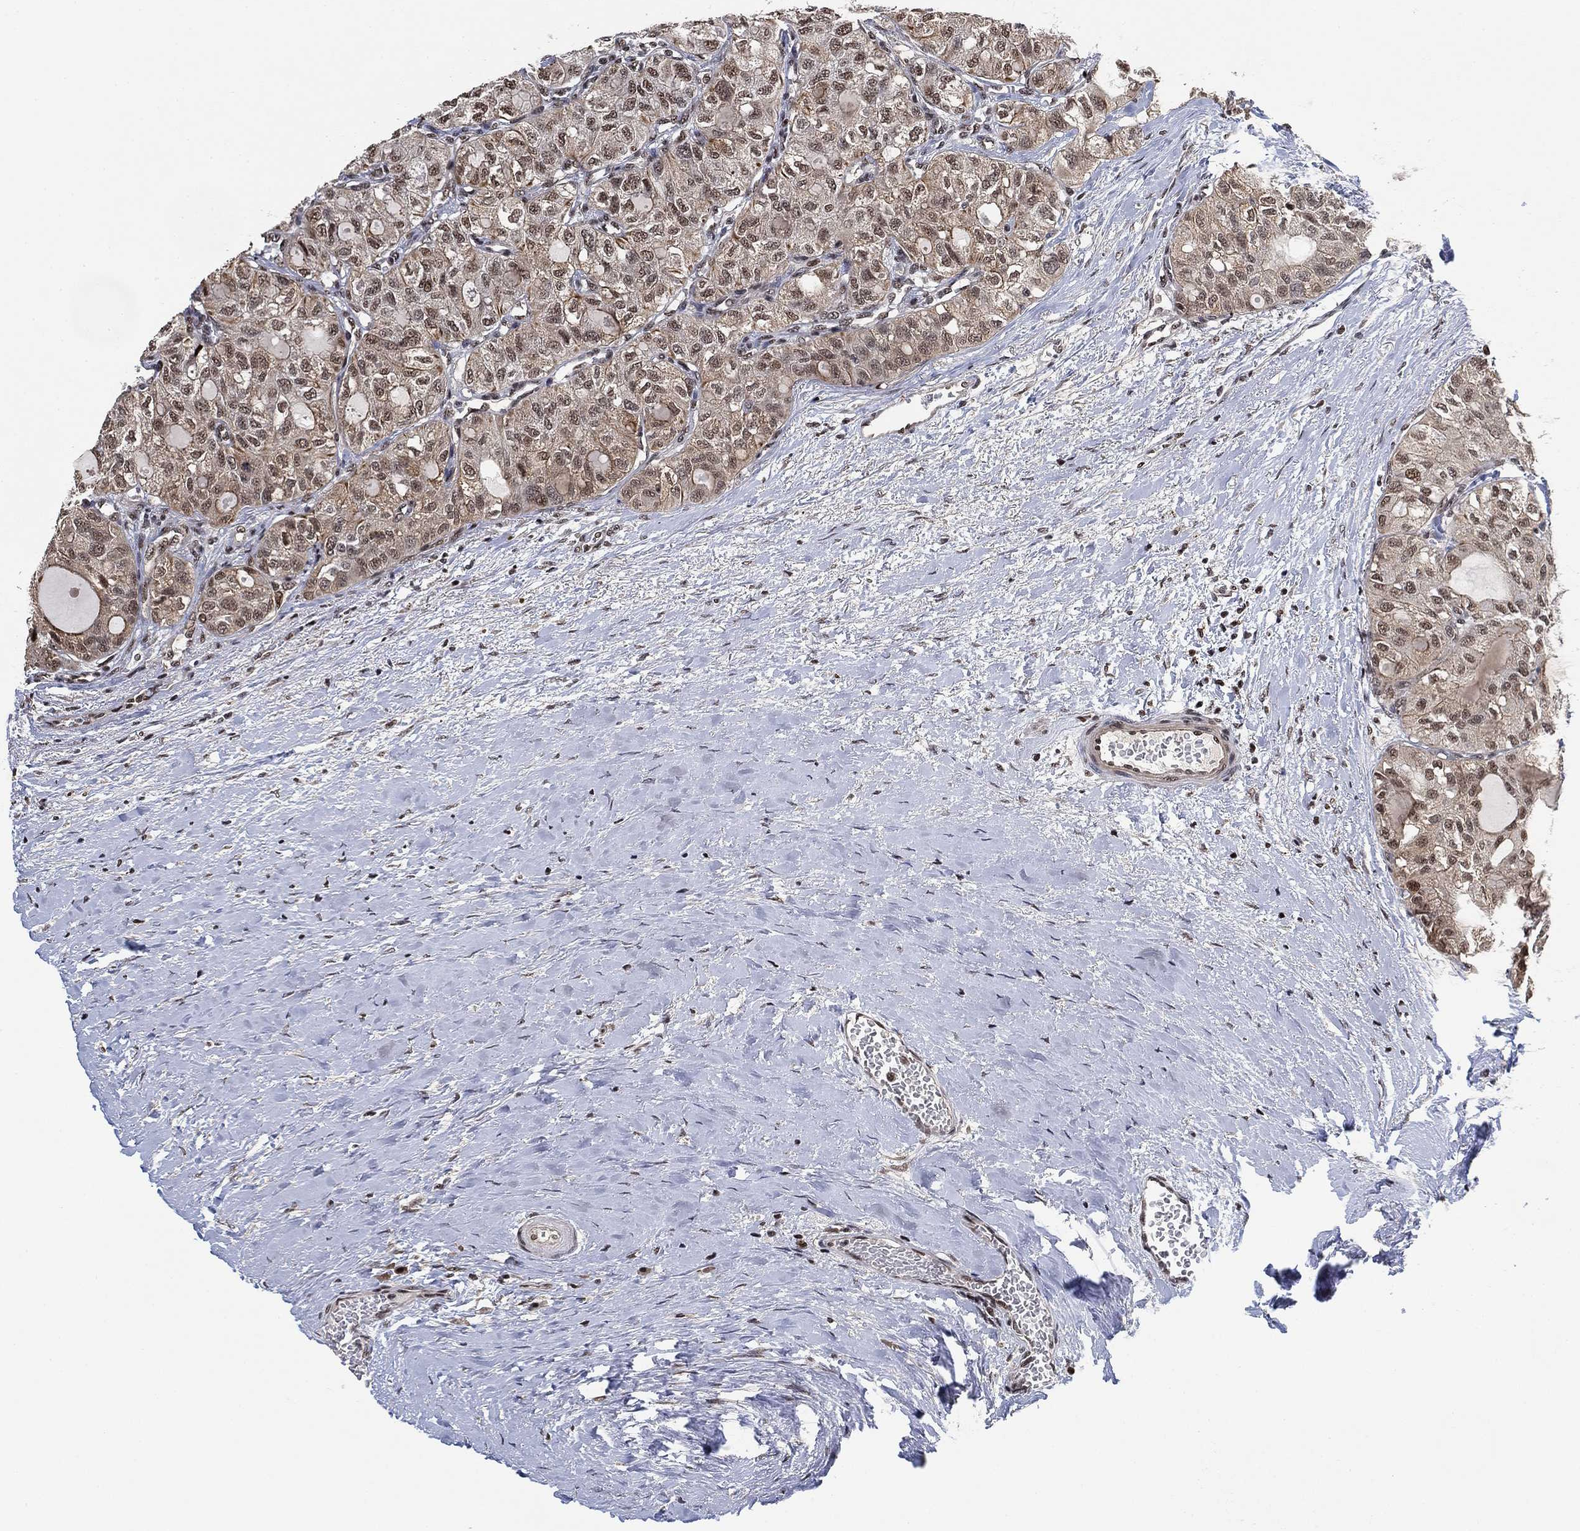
{"staining": {"intensity": "moderate", "quantity": "<25%", "location": "nuclear"}, "tissue": "thyroid cancer", "cell_type": "Tumor cells", "image_type": "cancer", "snomed": [{"axis": "morphology", "description": "Follicular adenoma carcinoma, NOS"}, {"axis": "topography", "description": "Thyroid gland"}], "caption": "This is a histology image of immunohistochemistry staining of follicular adenoma carcinoma (thyroid), which shows moderate positivity in the nuclear of tumor cells.", "gene": "ZSCAN30", "patient": {"sex": "male", "age": 75}}